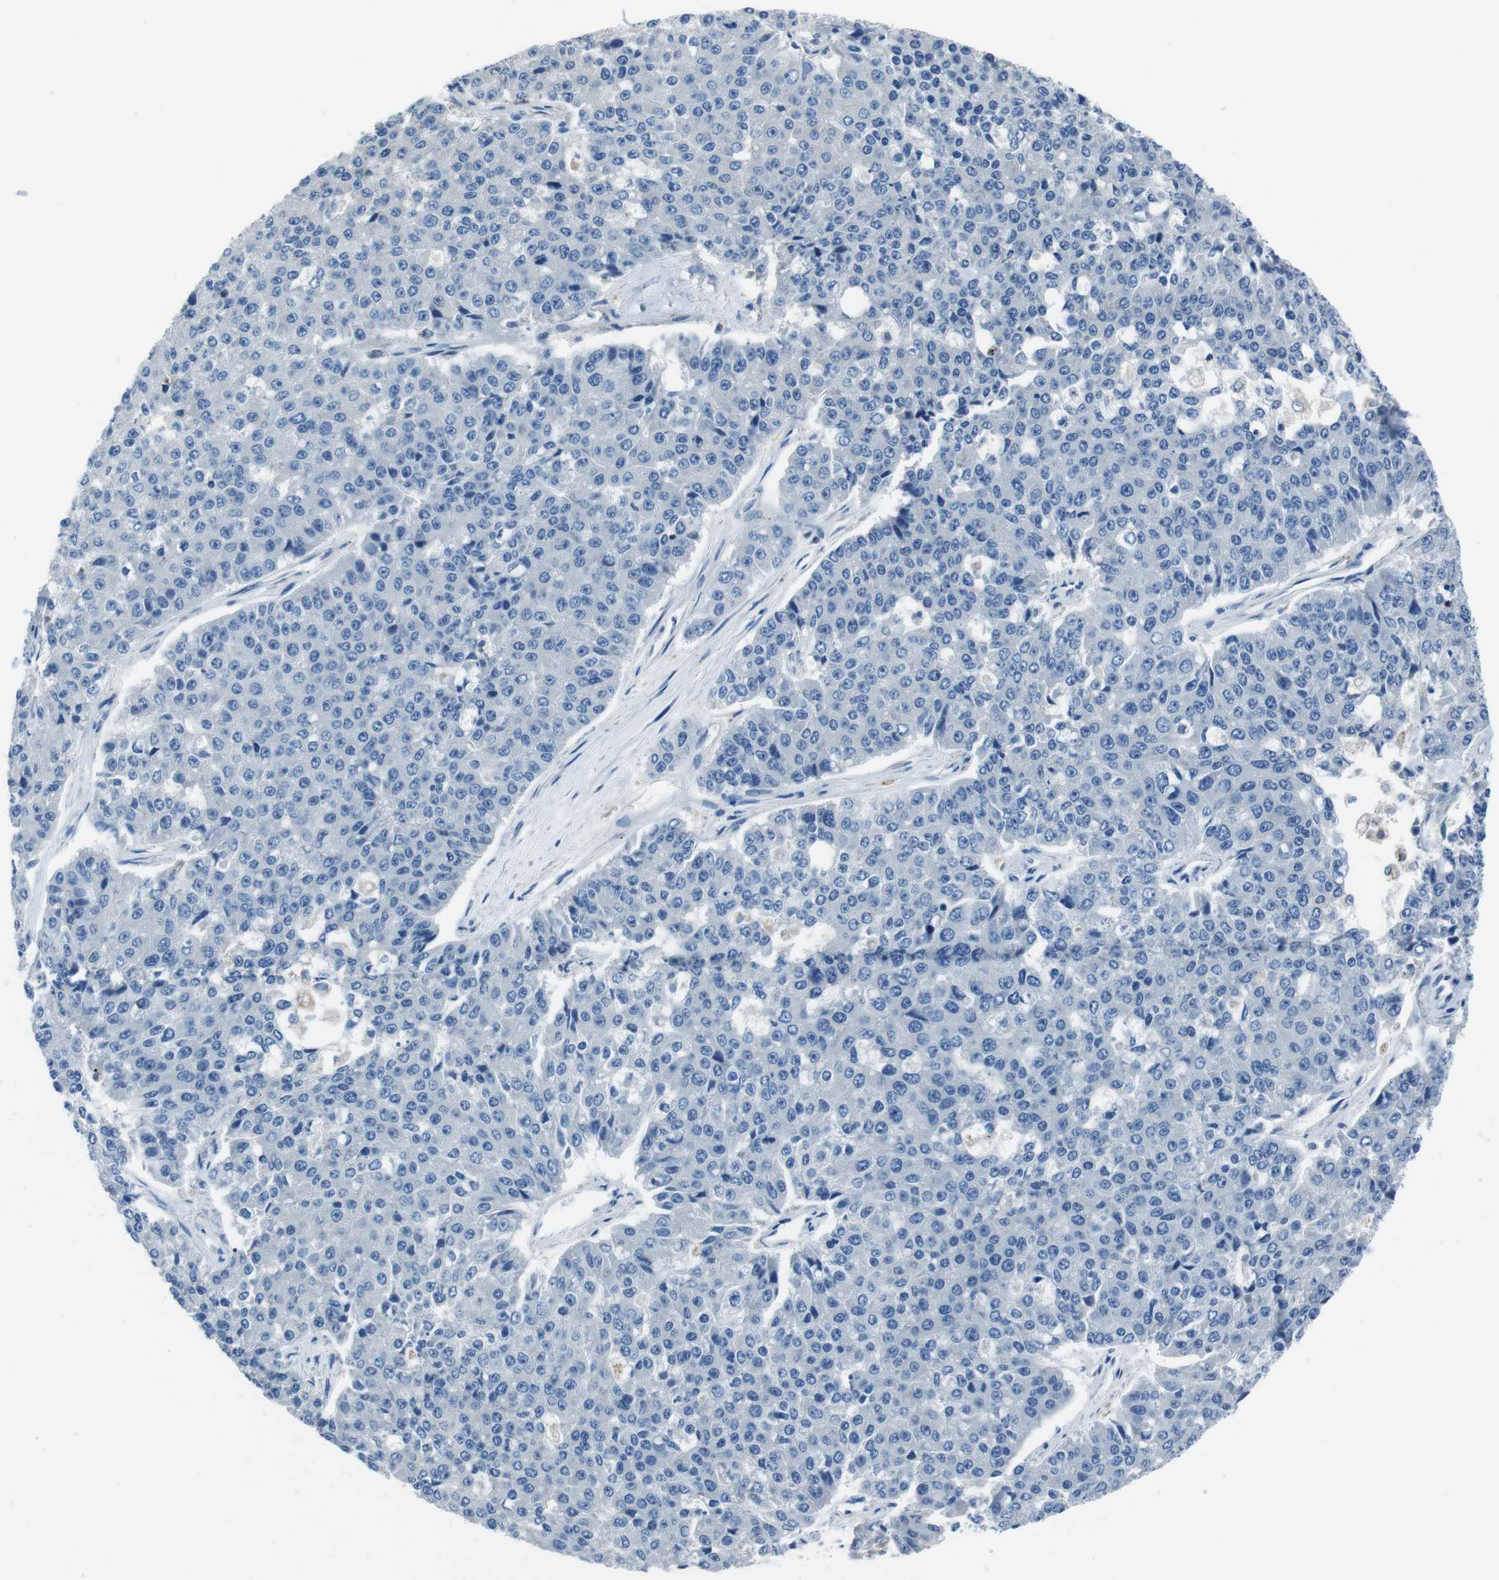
{"staining": {"intensity": "negative", "quantity": "none", "location": "none"}, "tissue": "pancreatic cancer", "cell_type": "Tumor cells", "image_type": "cancer", "snomed": [{"axis": "morphology", "description": "Adenocarcinoma, NOS"}, {"axis": "topography", "description": "Pancreas"}], "caption": "Tumor cells are negative for brown protein staining in pancreatic cancer (adenocarcinoma). (Brightfield microscopy of DAB (3,3'-diaminobenzidine) immunohistochemistry at high magnification).", "gene": "TULP3", "patient": {"sex": "male", "age": 50}}